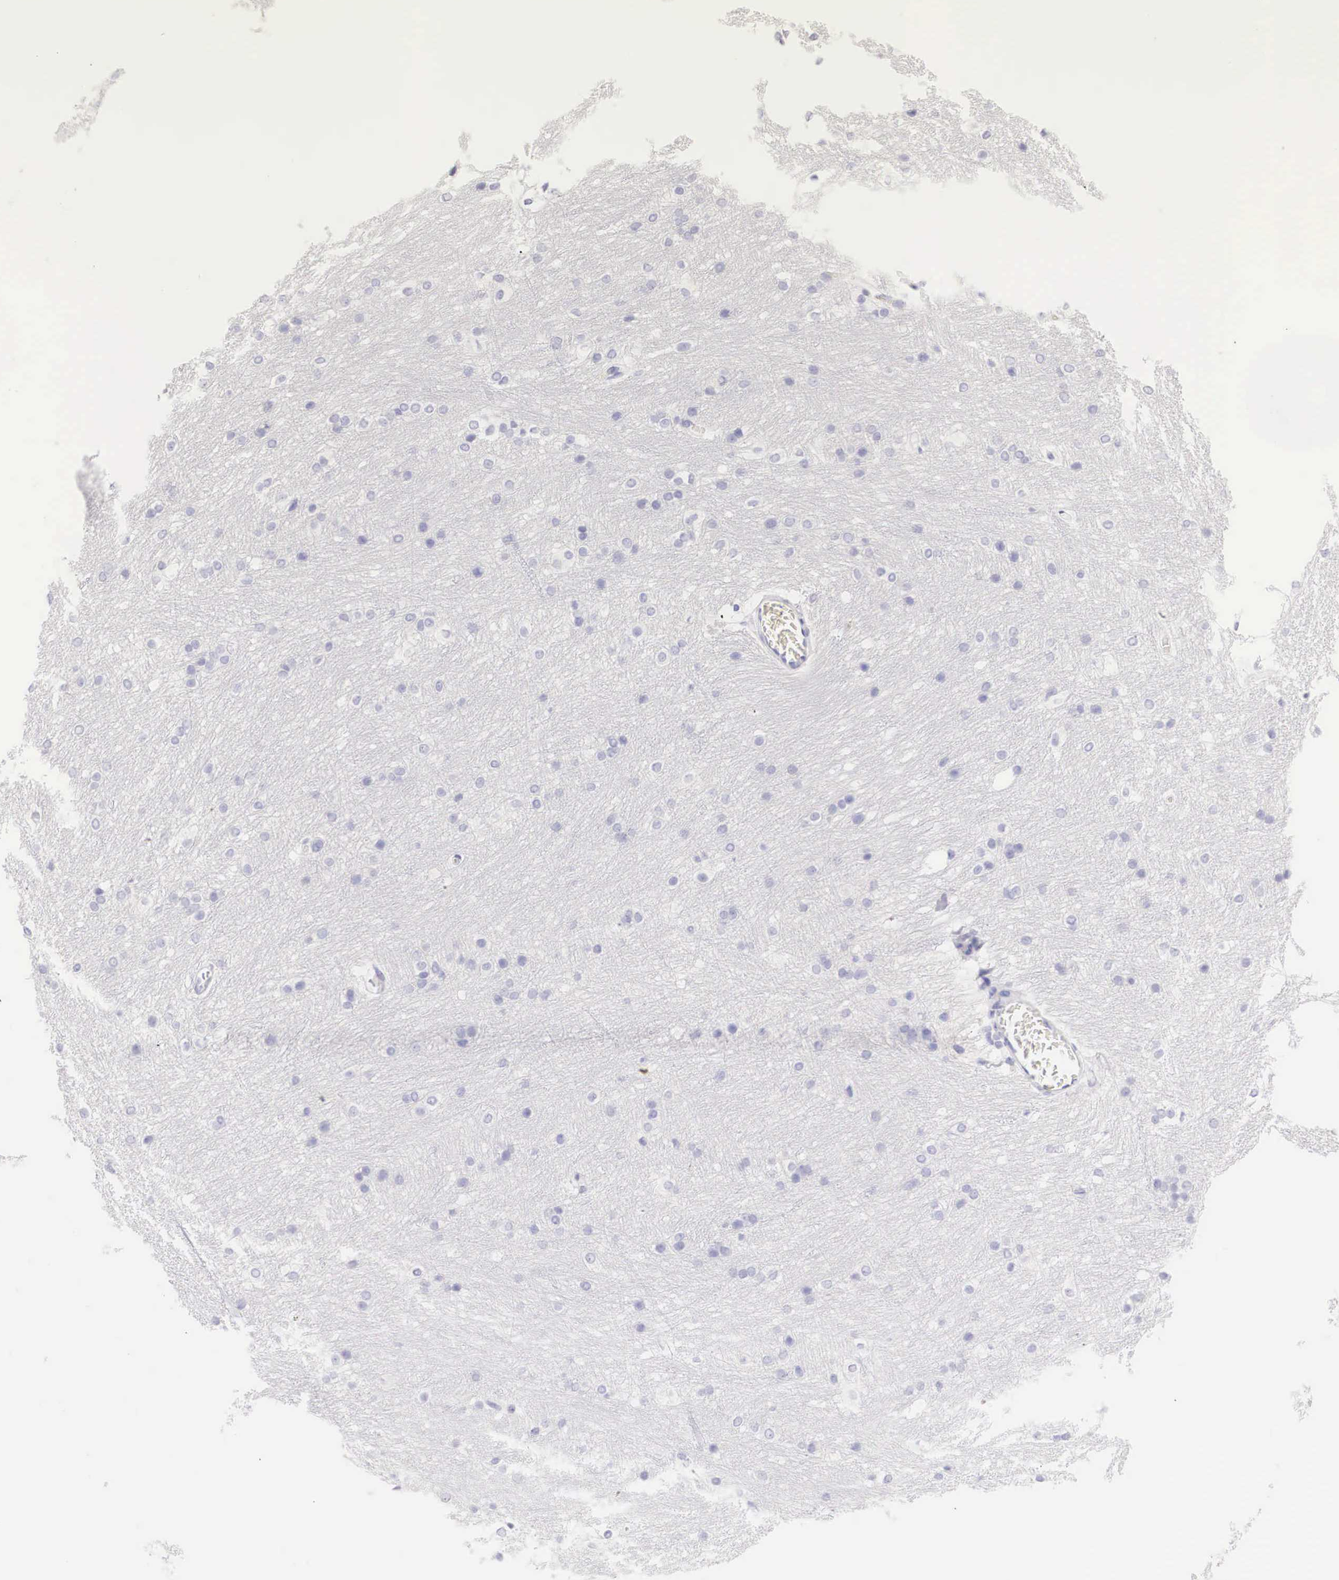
{"staining": {"intensity": "negative", "quantity": "none", "location": "none"}, "tissue": "caudate", "cell_type": "Glial cells", "image_type": "normal", "snomed": [{"axis": "morphology", "description": "Normal tissue, NOS"}, {"axis": "topography", "description": "Lateral ventricle wall"}], "caption": "Image shows no significant protein staining in glial cells of normal caudate. (DAB IHC visualized using brightfield microscopy, high magnification).", "gene": "TYR", "patient": {"sex": "female", "age": 19}}